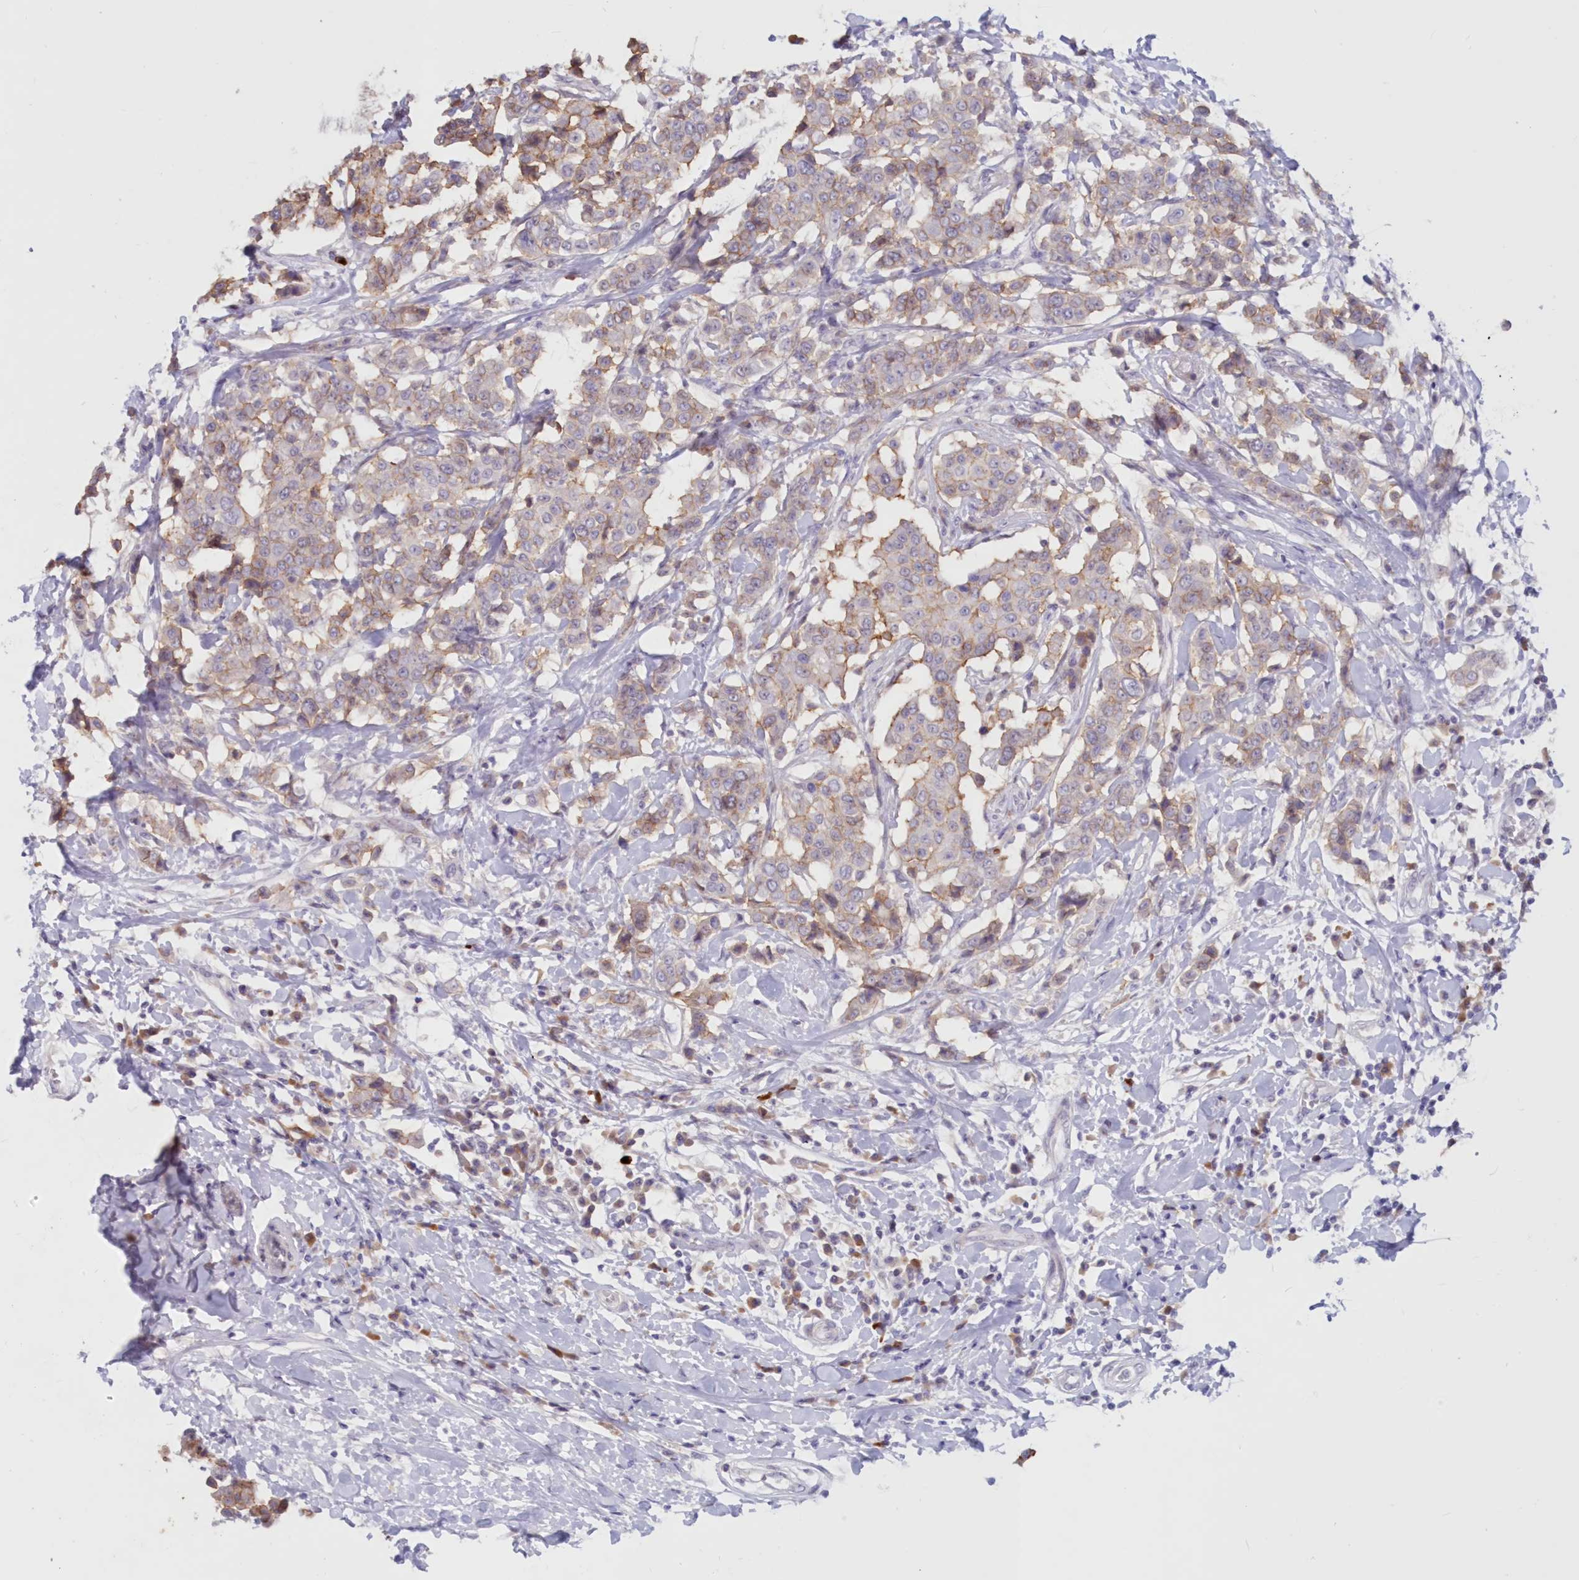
{"staining": {"intensity": "weak", "quantity": "<25%", "location": "cytoplasmic/membranous"}, "tissue": "breast cancer", "cell_type": "Tumor cells", "image_type": "cancer", "snomed": [{"axis": "morphology", "description": "Duct carcinoma"}, {"axis": "topography", "description": "Breast"}], "caption": "Tumor cells are negative for protein expression in human breast cancer (invasive ductal carcinoma).", "gene": "SNED1", "patient": {"sex": "female", "age": 27}}